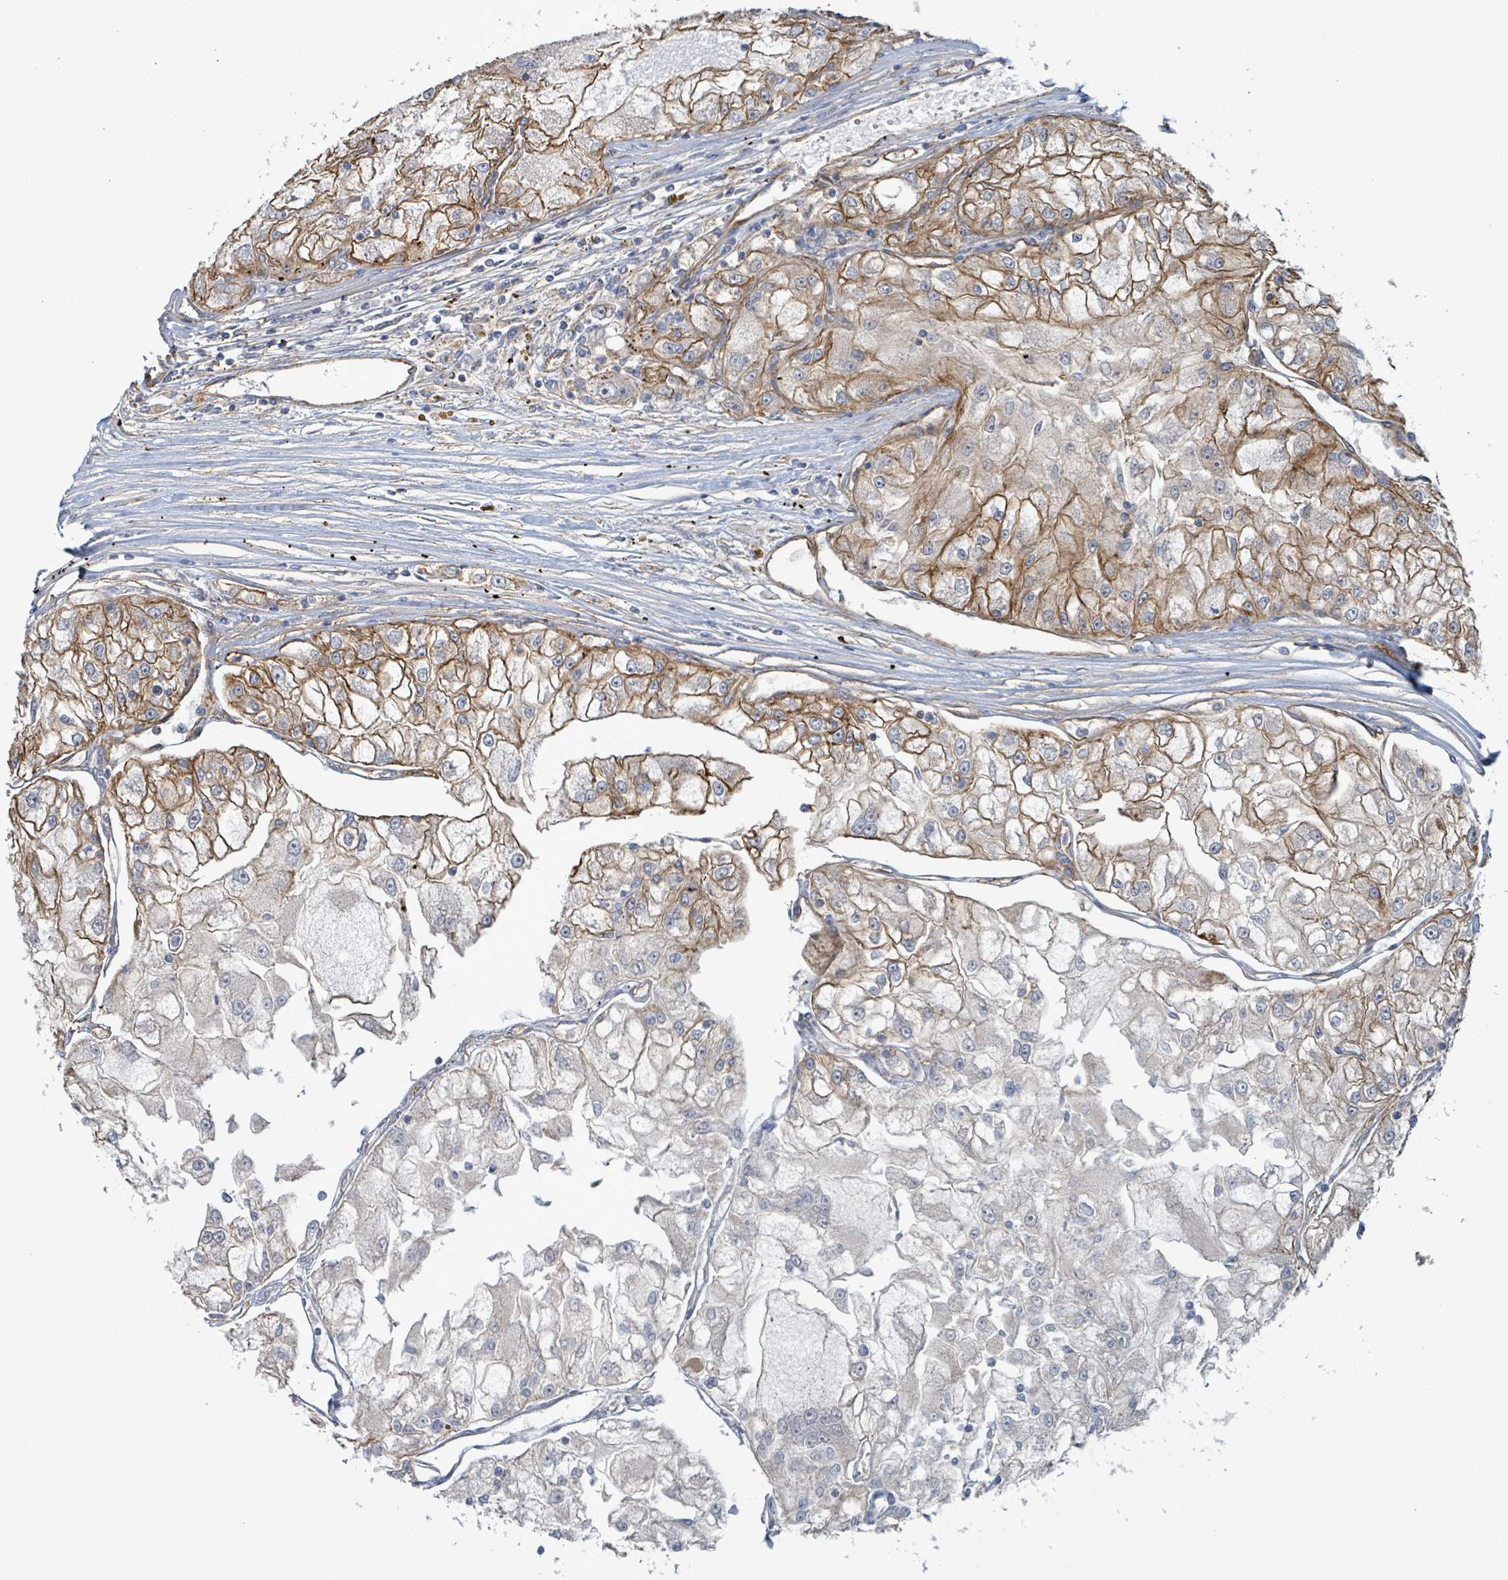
{"staining": {"intensity": "moderate", "quantity": "25%-75%", "location": "cytoplasmic/membranous"}, "tissue": "renal cancer", "cell_type": "Tumor cells", "image_type": "cancer", "snomed": [{"axis": "morphology", "description": "Adenocarcinoma, NOS"}, {"axis": "topography", "description": "Kidney"}], "caption": "This image reveals immunohistochemistry (IHC) staining of human adenocarcinoma (renal), with medium moderate cytoplasmic/membranous staining in about 25%-75% of tumor cells.", "gene": "LDOC1", "patient": {"sex": "female", "age": 72}}